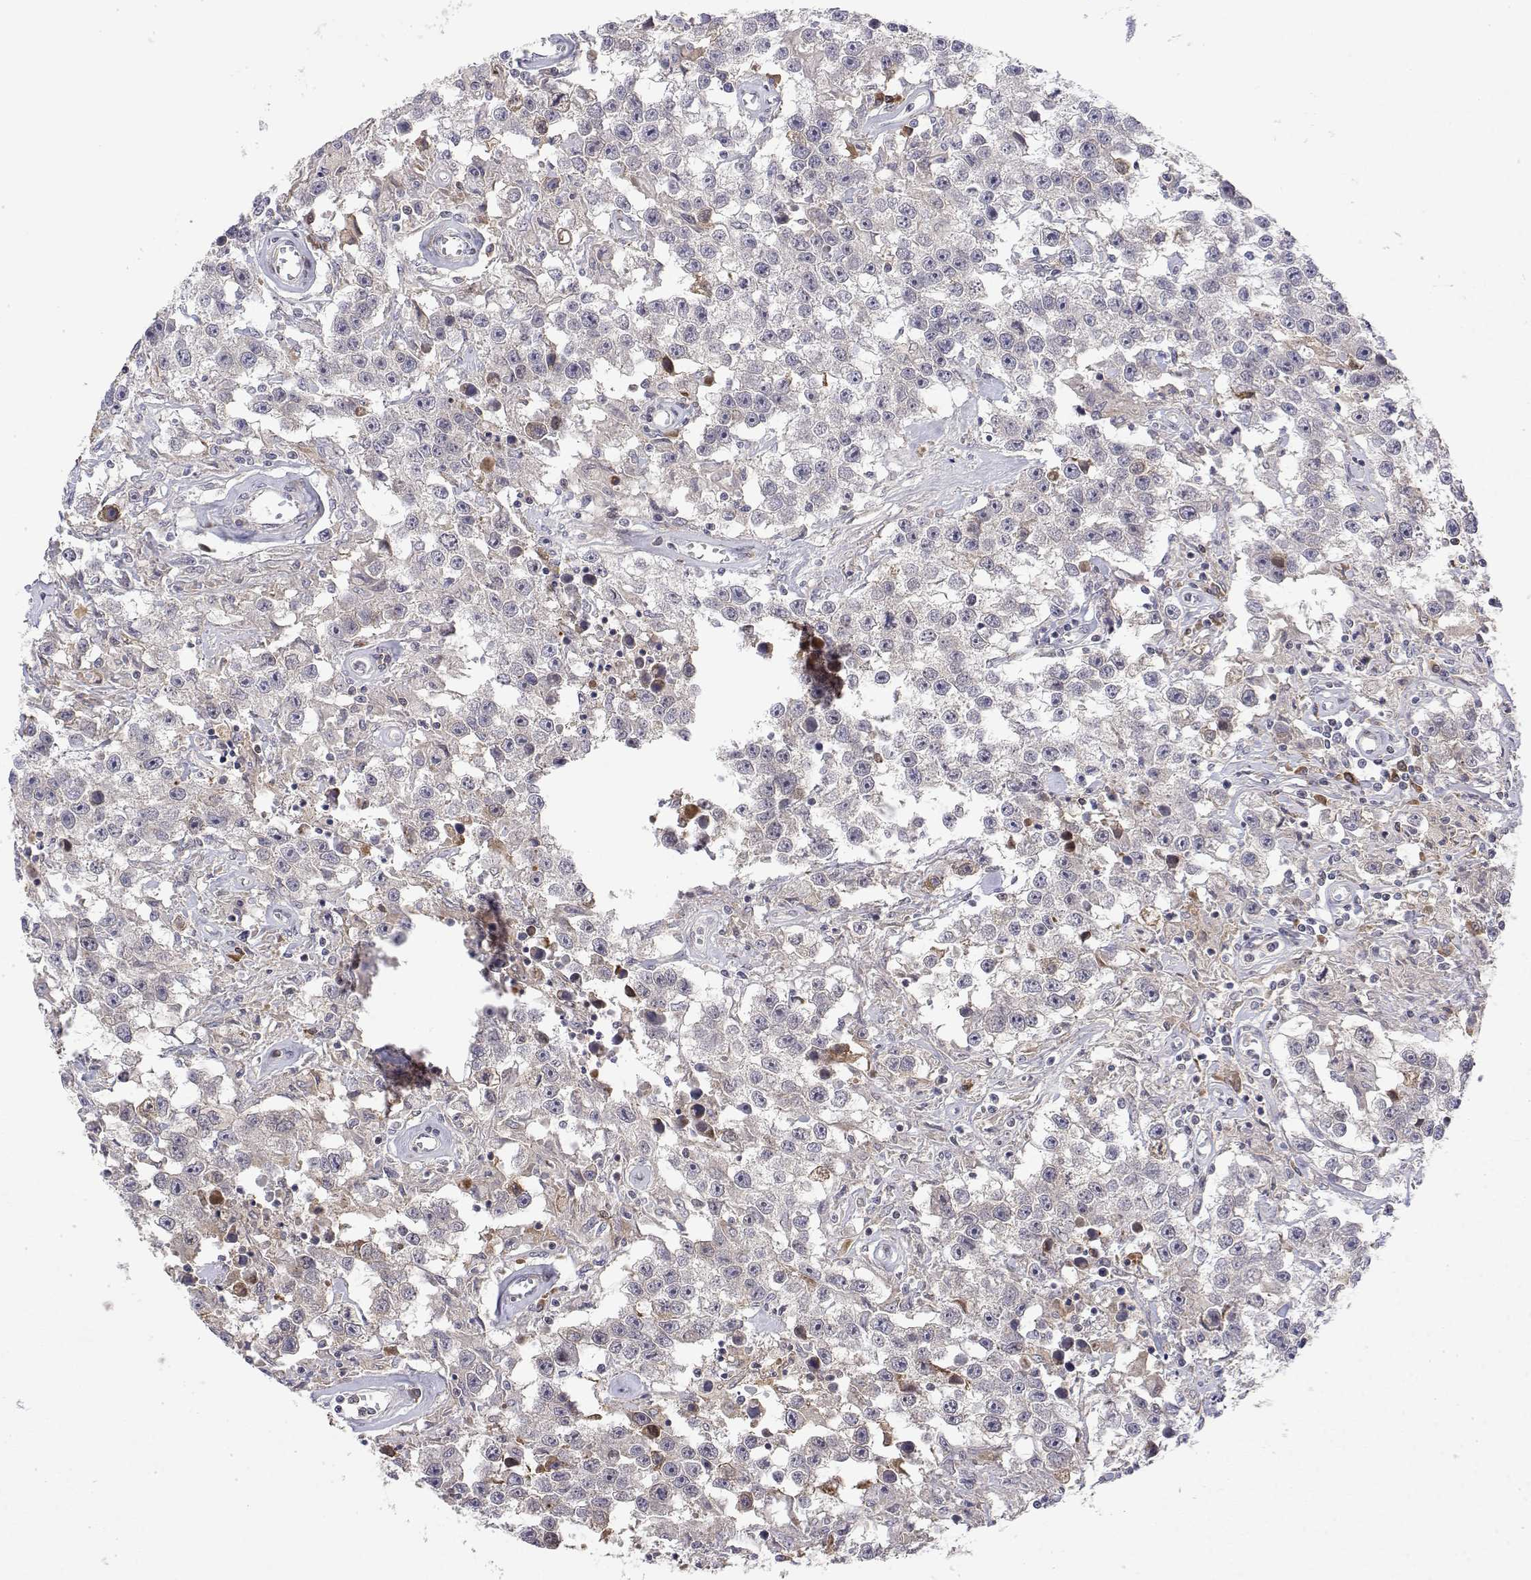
{"staining": {"intensity": "negative", "quantity": "none", "location": "none"}, "tissue": "testis cancer", "cell_type": "Tumor cells", "image_type": "cancer", "snomed": [{"axis": "morphology", "description": "Seminoma, NOS"}, {"axis": "topography", "description": "Testis"}], "caption": "This is a histopathology image of immunohistochemistry (IHC) staining of testis cancer, which shows no expression in tumor cells. (DAB (3,3'-diaminobenzidine) immunohistochemistry (IHC) visualized using brightfield microscopy, high magnification).", "gene": "IGFBP4", "patient": {"sex": "male", "age": 43}}